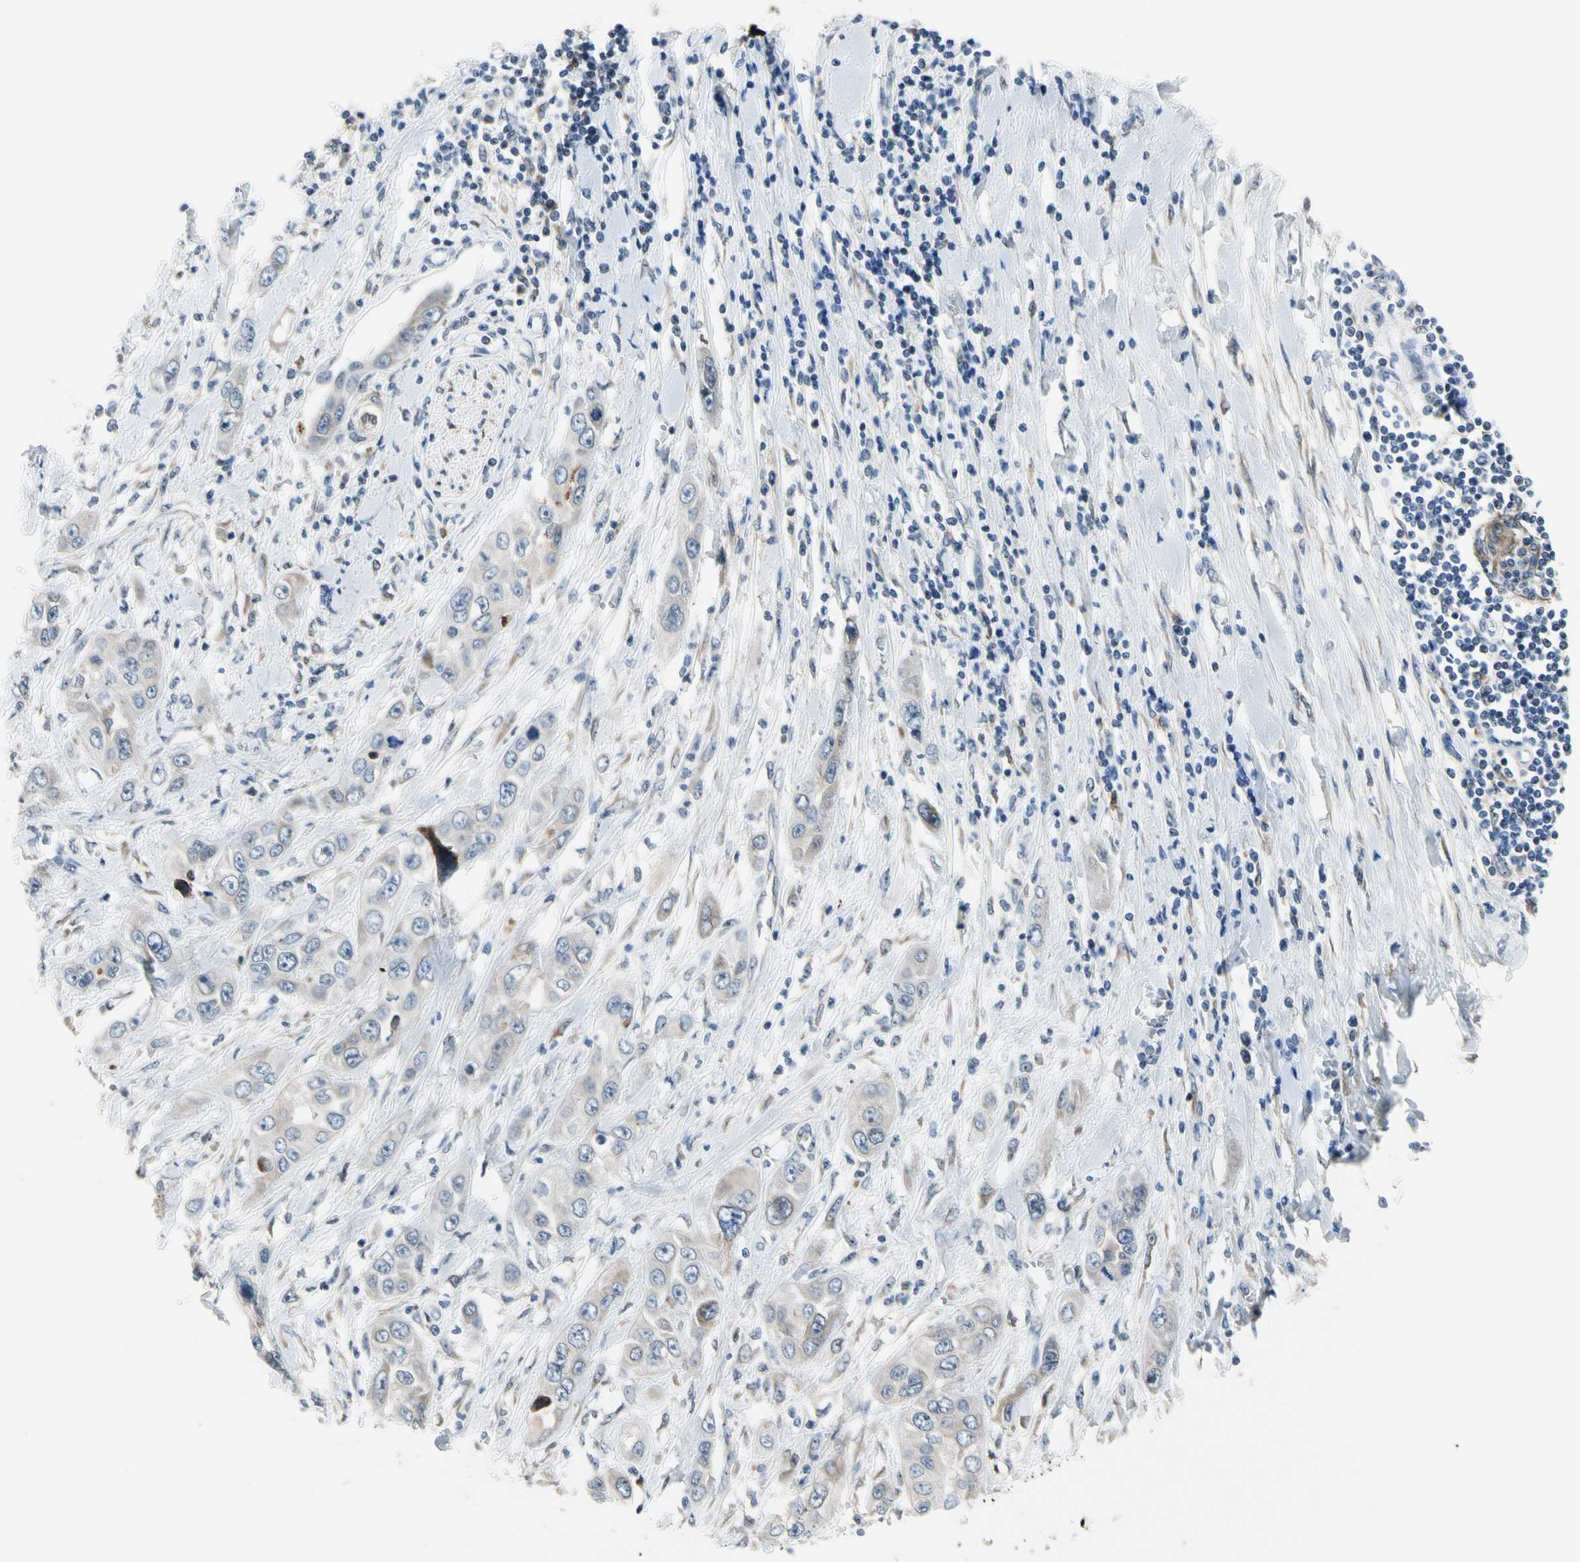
{"staining": {"intensity": "weak", "quantity": ">75%", "location": "cytoplasmic/membranous"}, "tissue": "pancreatic cancer", "cell_type": "Tumor cells", "image_type": "cancer", "snomed": [{"axis": "morphology", "description": "Adenocarcinoma, NOS"}, {"axis": "topography", "description": "Pancreas"}], "caption": "Protein staining of pancreatic cancer tissue exhibits weak cytoplasmic/membranous staining in approximately >75% of tumor cells.", "gene": "TMED7", "patient": {"sex": "female", "age": 70}}